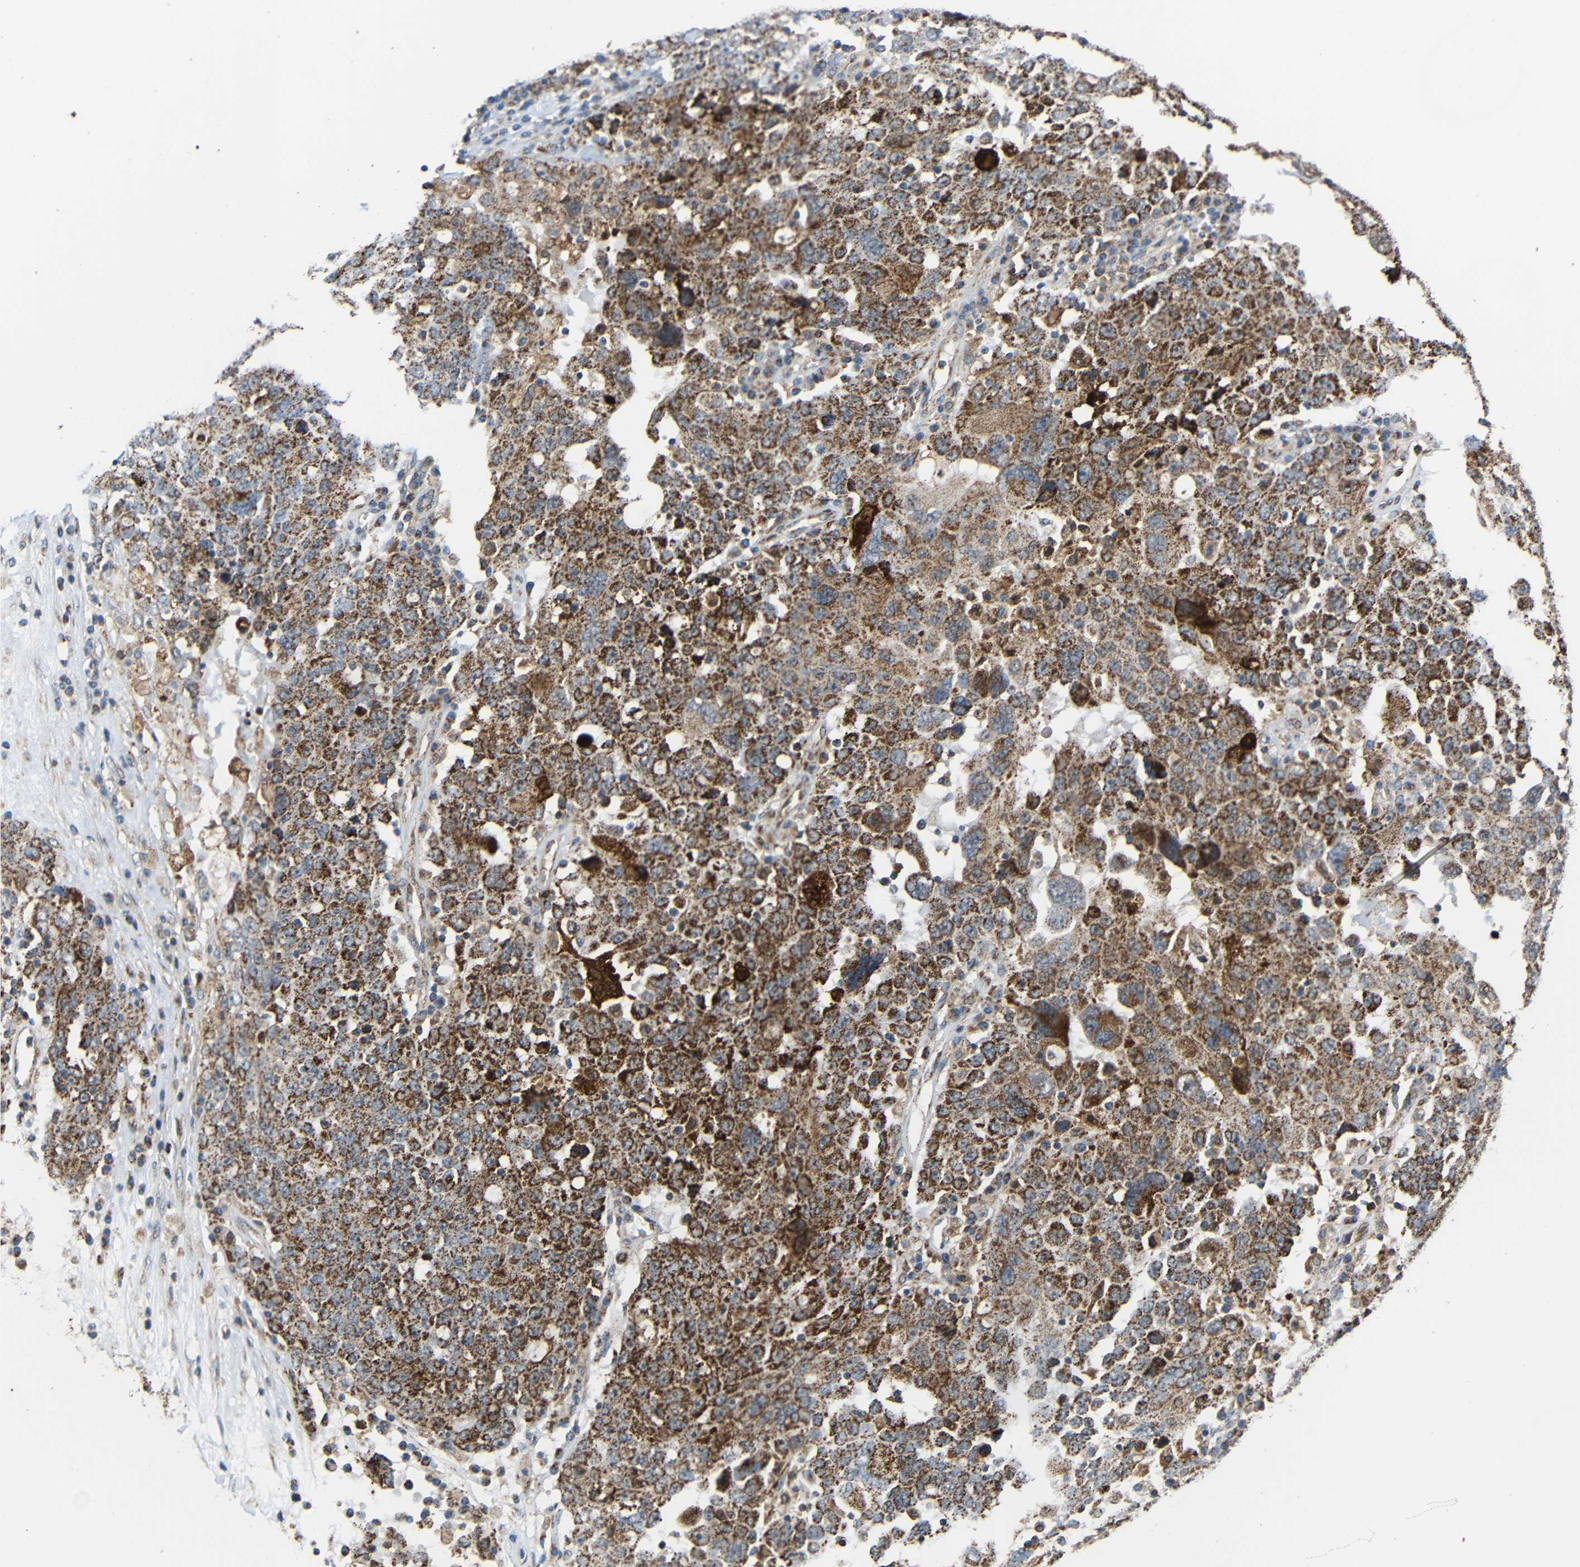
{"staining": {"intensity": "moderate", "quantity": ">75%", "location": "cytoplasmic/membranous"}, "tissue": "ovarian cancer", "cell_type": "Tumor cells", "image_type": "cancer", "snomed": [{"axis": "morphology", "description": "Carcinoma, endometroid"}, {"axis": "topography", "description": "Ovary"}], "caption": "An IHC image of tumor tissue is shown. Protein staining in brown shows moderate cytoplasmic/membranous positivity in ovarian cancer (endometroid carcinoma) within tumor cells.", "gene": "C1GALT1", "patient": {"sex": "female", "age": 62}}